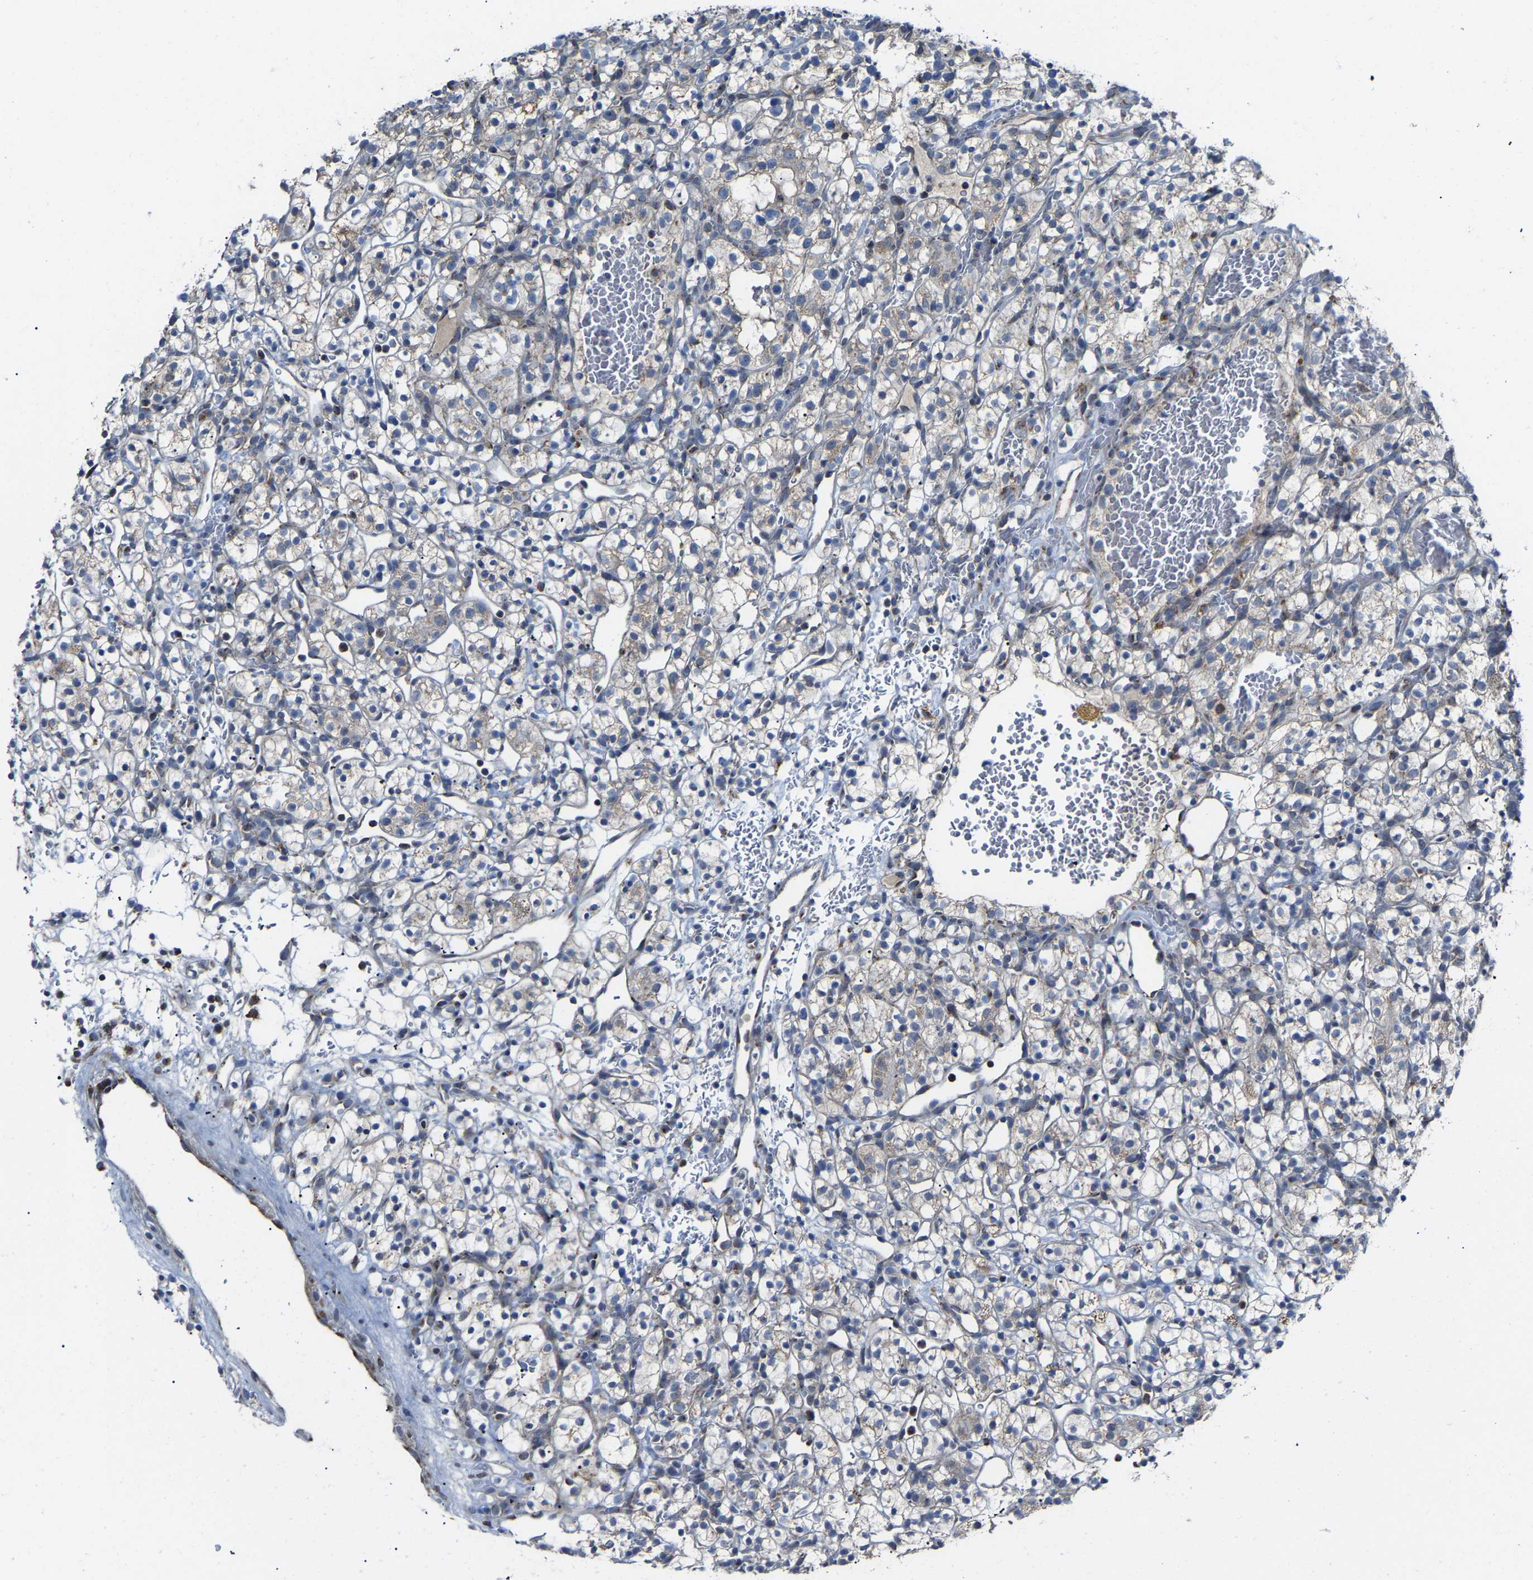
{"staining": {"intensity": "negative", "quantity": "none", "location": "none"}, "tissue": "renal cancer", "cell_type": "Tumor cells", "image_type": "cancer", "snomed": [{"axis": "morphology", "description": "Adenocarcinoma, NOS"}, {"axis": "topography", "description": "Kidney"}], "caption": "Immunohistochemistry of renal cancer exhibits no staining in tumor cells. (Brightfield microscopy of DAB (3,3'-diaminobenzidine) IHC at high magnification).", "gene": "CANT1", "patient": {"sex": "female", "age": 57}}